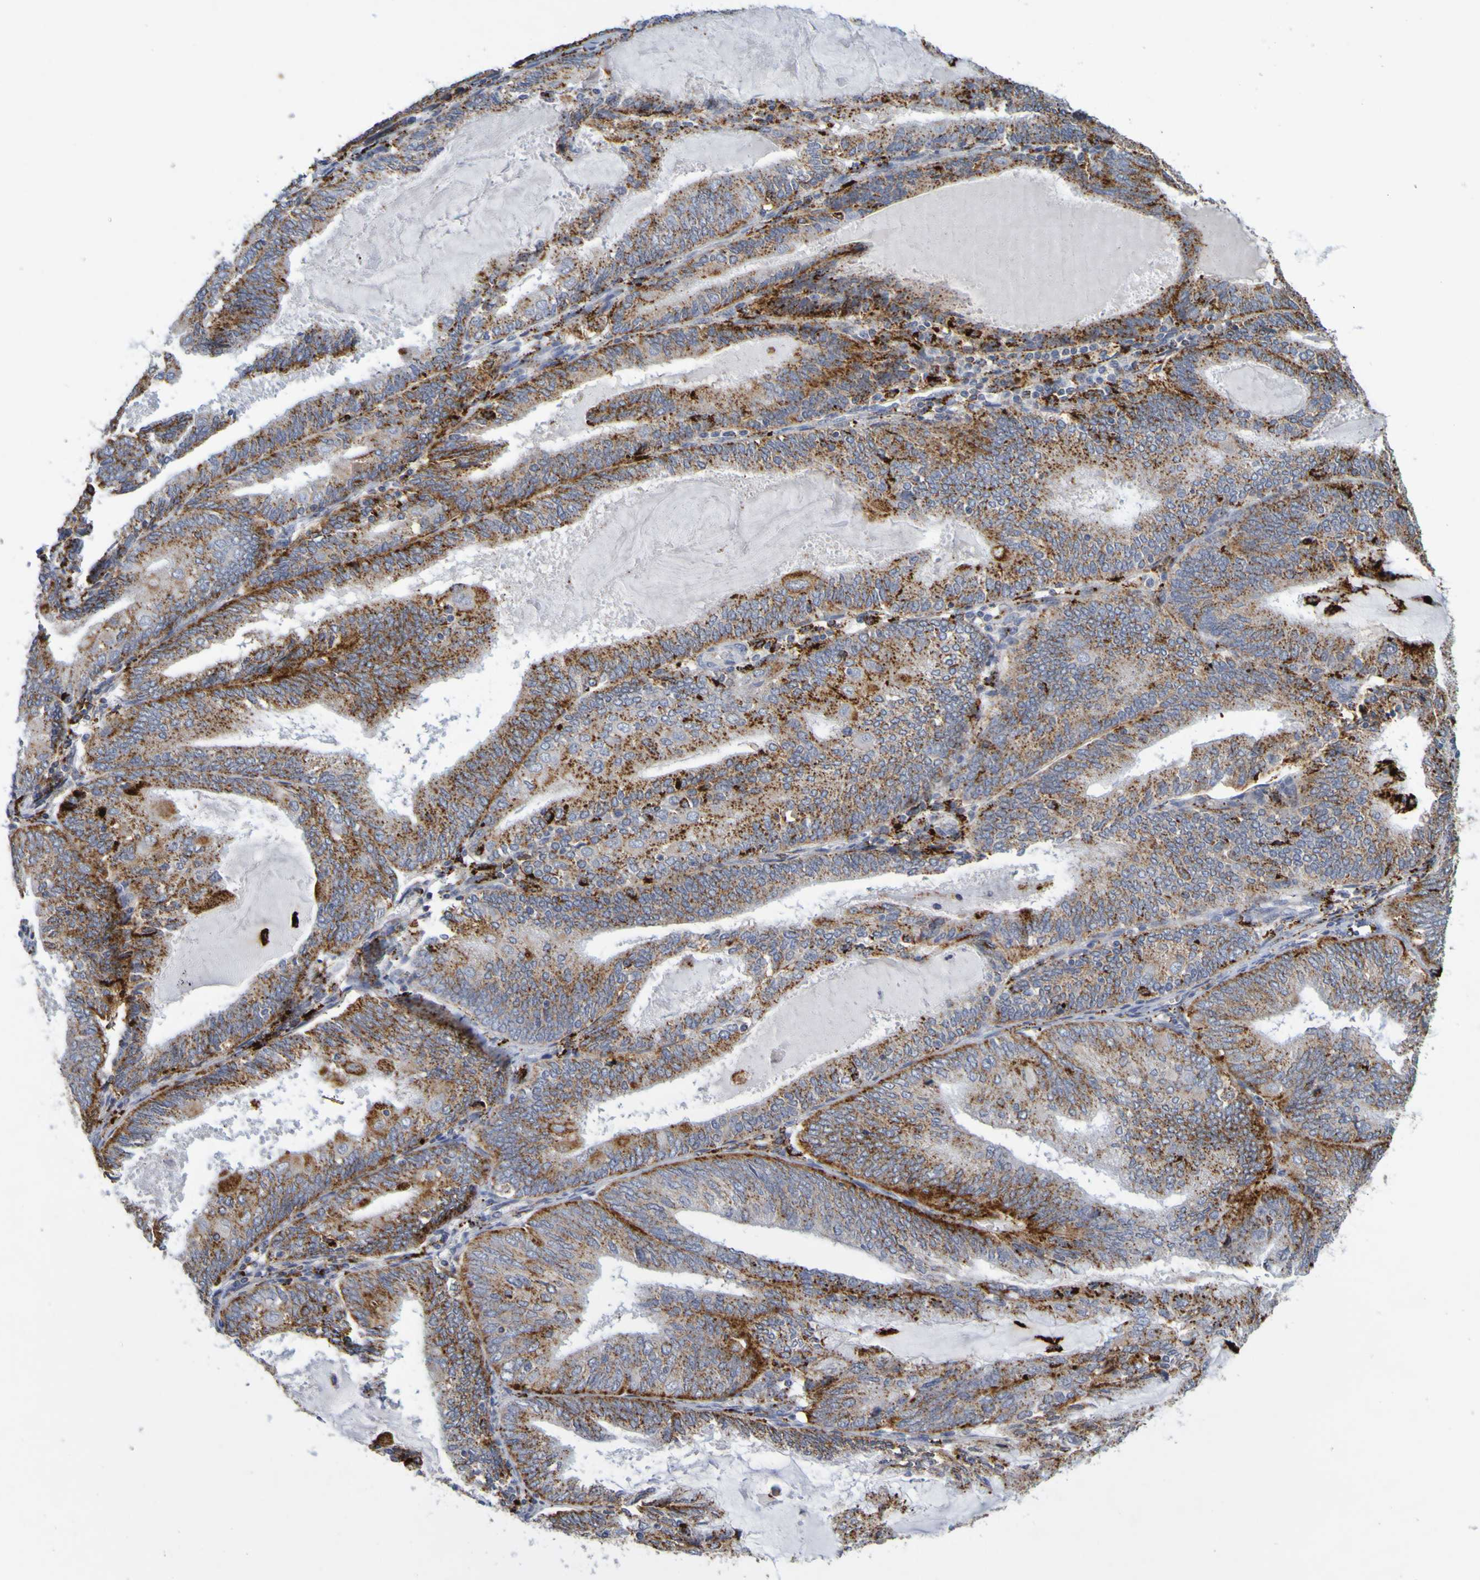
{"staining": {"intensity": "strong", "quantity": ">75%", "location": "cytoplasmic/membranous"}, "tissue": "endometrial cancer", "cell_type": "Tumor cells", "image_type": "cancer", "snomed": [{"axis": "morphology", "description": "Adenocarcinoma, NOS"}, {"axis": "topography", "description": "Endometrium"}], "caption": "Protein expression analysis of endometrial adenocarcinoma shows strong cytoplasmic/membranous expression in approximately >75% of tumor cells. (brown staining indicates protein expression, while blue staining denotes nuclei).", "gene": "TPH1", "patient": {"sex": "female", "age": 81}}